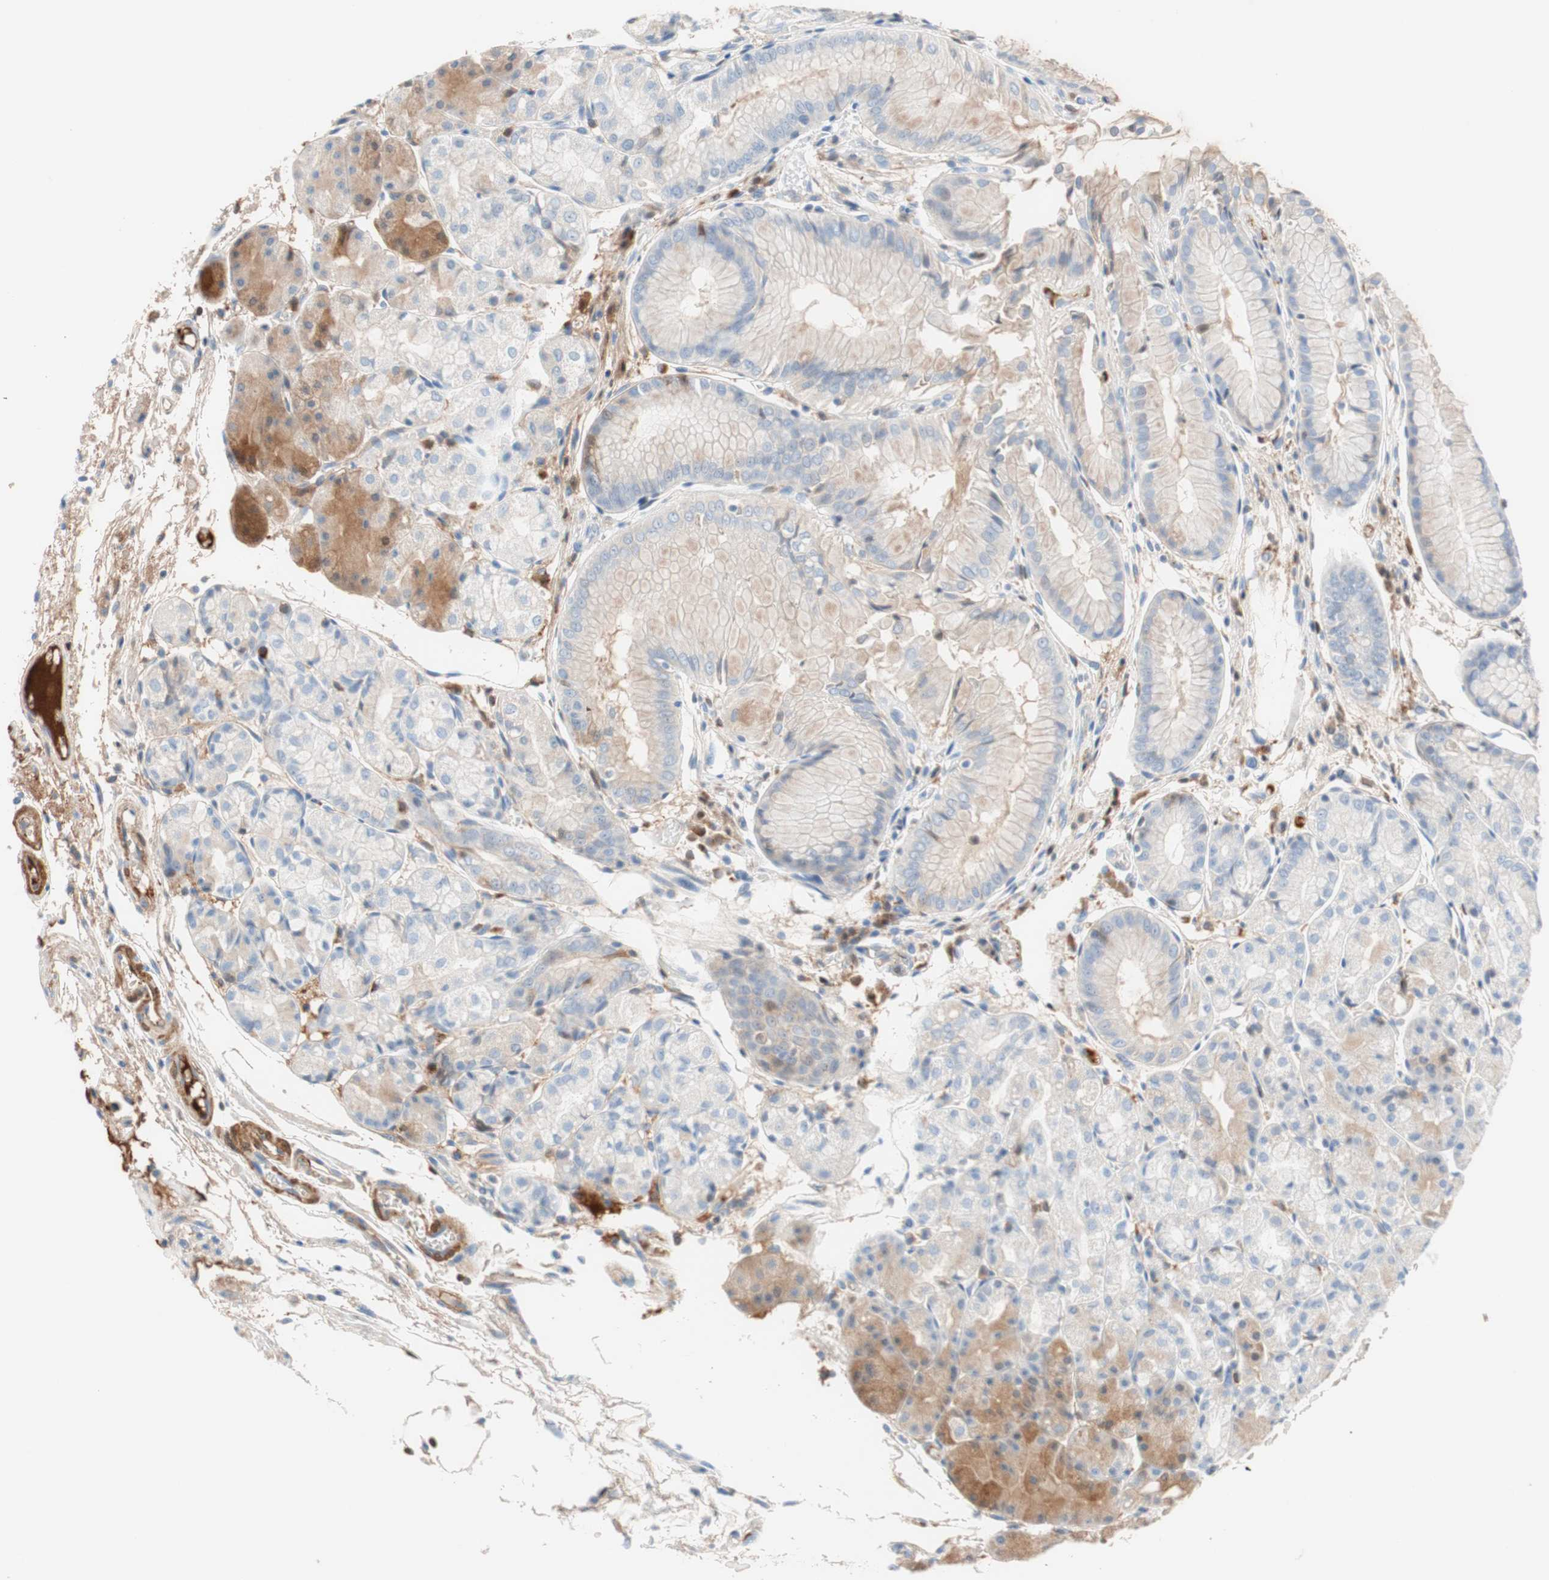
{"staining": {"intensity": "strong", "quantity": "<25%", "location": "cytoplasmic/membranous"}, "tissue": "stomach", "cell_type": "Glandular cells", "image_type": "normal", "snomed": [{"axis": "morphology", "description": "Normal tissue, NOS"}, {"axis": "topography", "description": "Stomach, upper"}], "caption": "Stomach stained with DAB (3,3'-diaminobenzidine) immunohistochemistry (IHC) shows medium levels of strong cytoplasmic/membranous staining in about <25% of glandular cells.", "gene": "RBP4", "patient": {"sex": "male", "age": 72}}